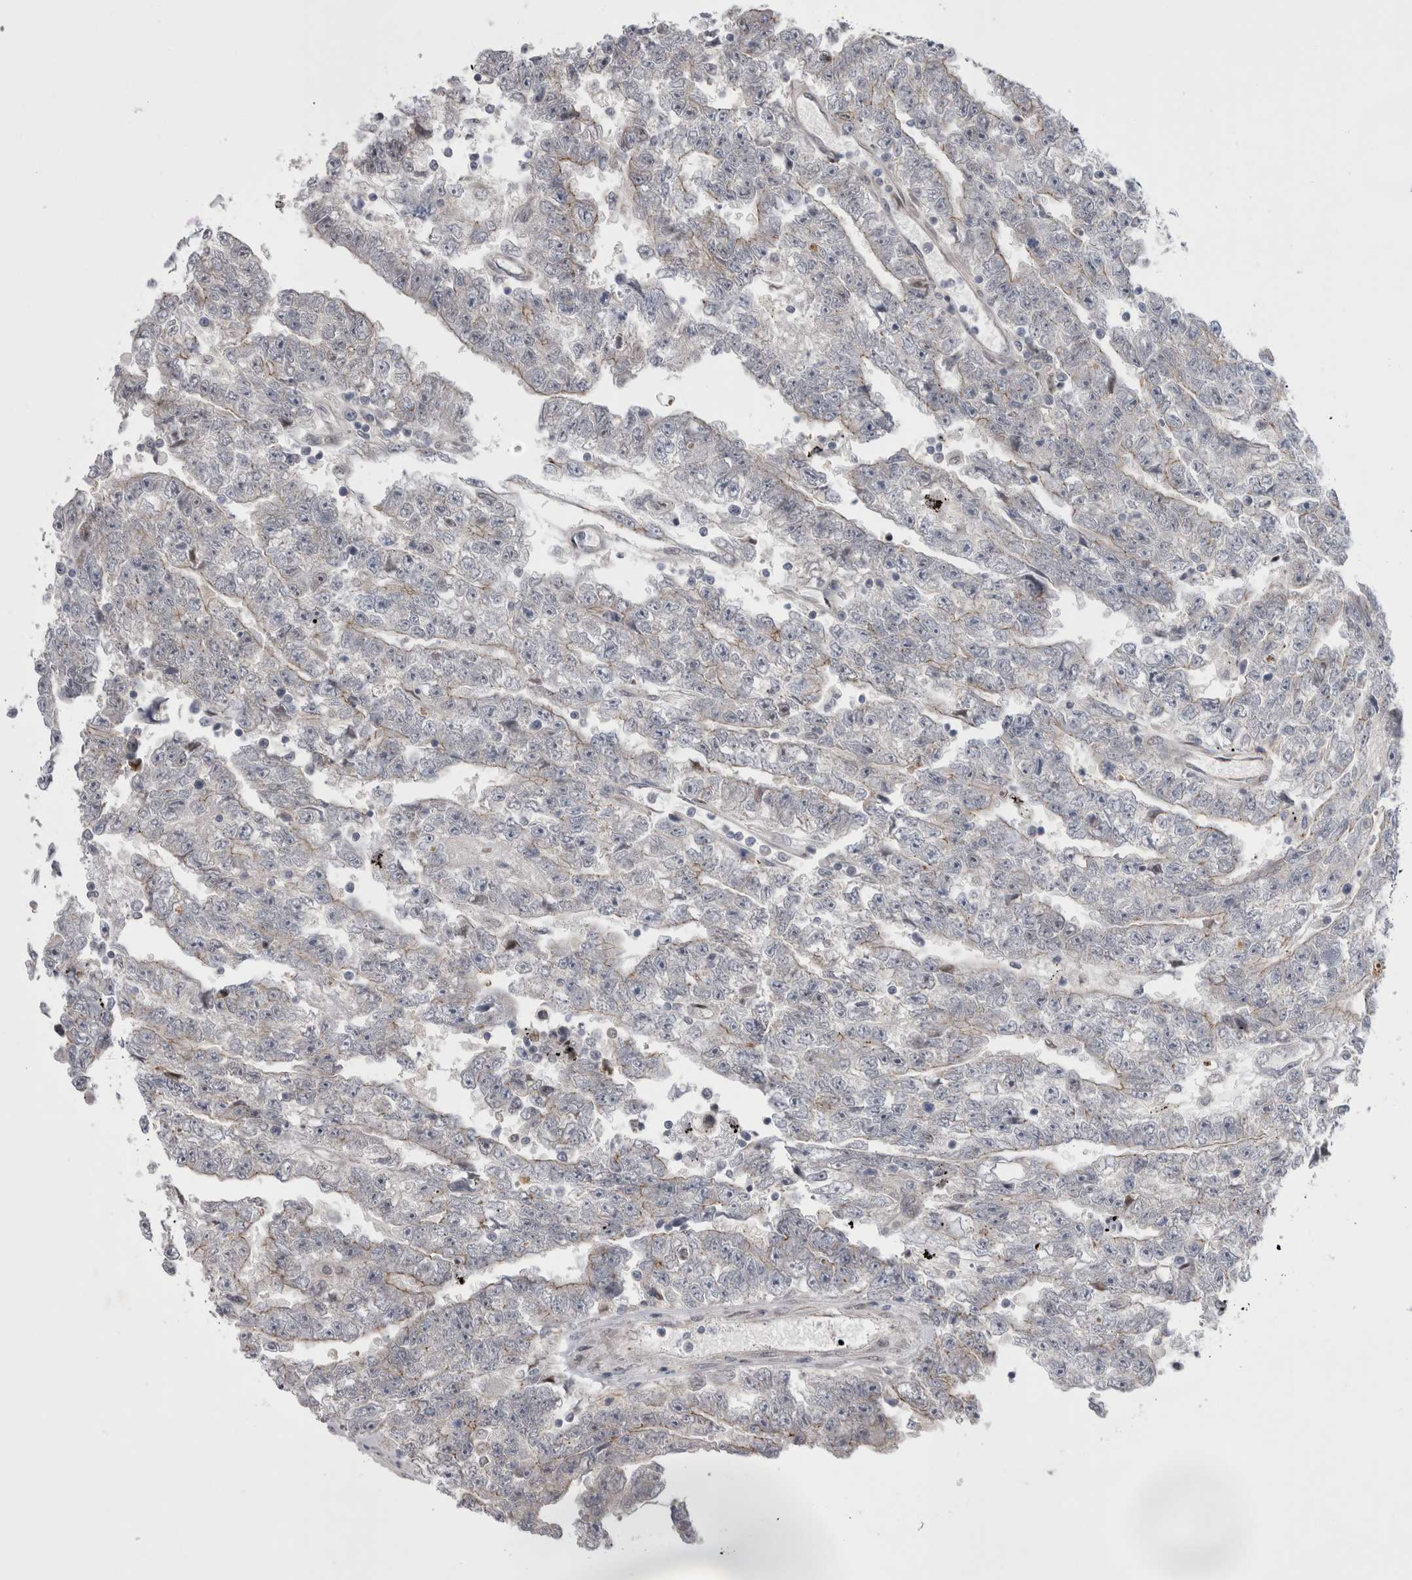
{"staining": {"intensity": "negative", "quantity": "none", "location": "none"}, "tissue": "testis cancer", "cell_type": "Tumor cells", "image_type": "cancer", "snomed": [{"axis": "morphology", "description": "Carcinoma, Embryonal, NOS"}, {"axis": "topography", "description": "Testis"}], "caption": "This micrograph is of embryonal carcinoma (testis) stained with immunohistochemistry (IHC) to label a protein in brown with the nuclei are counter-stained blue. There is no staining in tumor cells.", "gene": "NENF", "patient": {"sex": "male", "age": 25}}